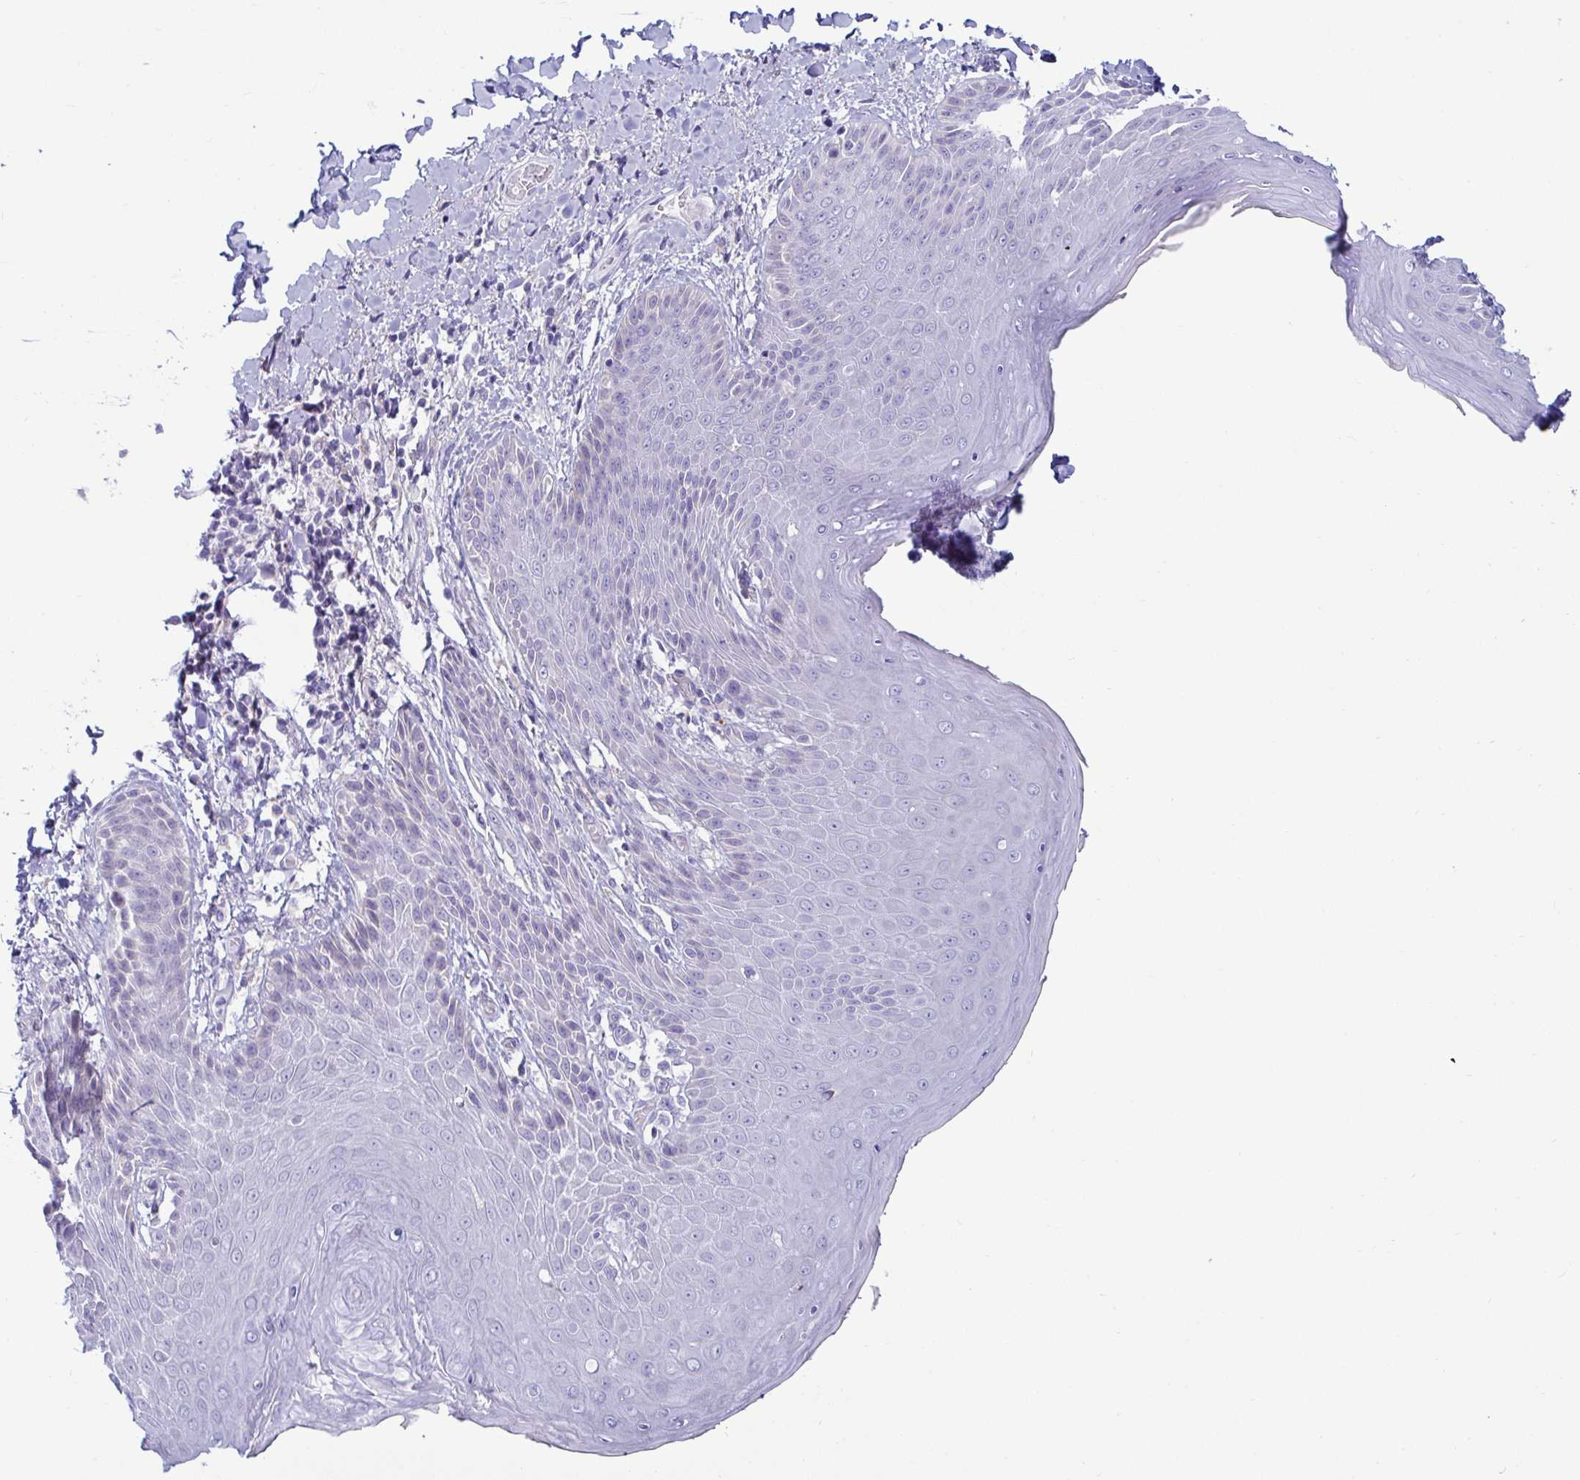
{"staining": {"intensity": "negative", "quantity": "none", "location": "none"}, "tissue": "skin", "cell_type": "Epidermal cells", "image_type": "normal", "snomed": [{"axis": "morphology", "description": "Normal tissue, NOS"}, {"axis": "topography", "description": "Anal"}, {"axis": "topography", "description": "Peripheral nerve tissue"}], "caption": "Immunohistochemical staining of benign skin shows no significant expression in epidermal cells.", "gene": "TFPI2", "patient": {"sex": "male", "age": 51}}